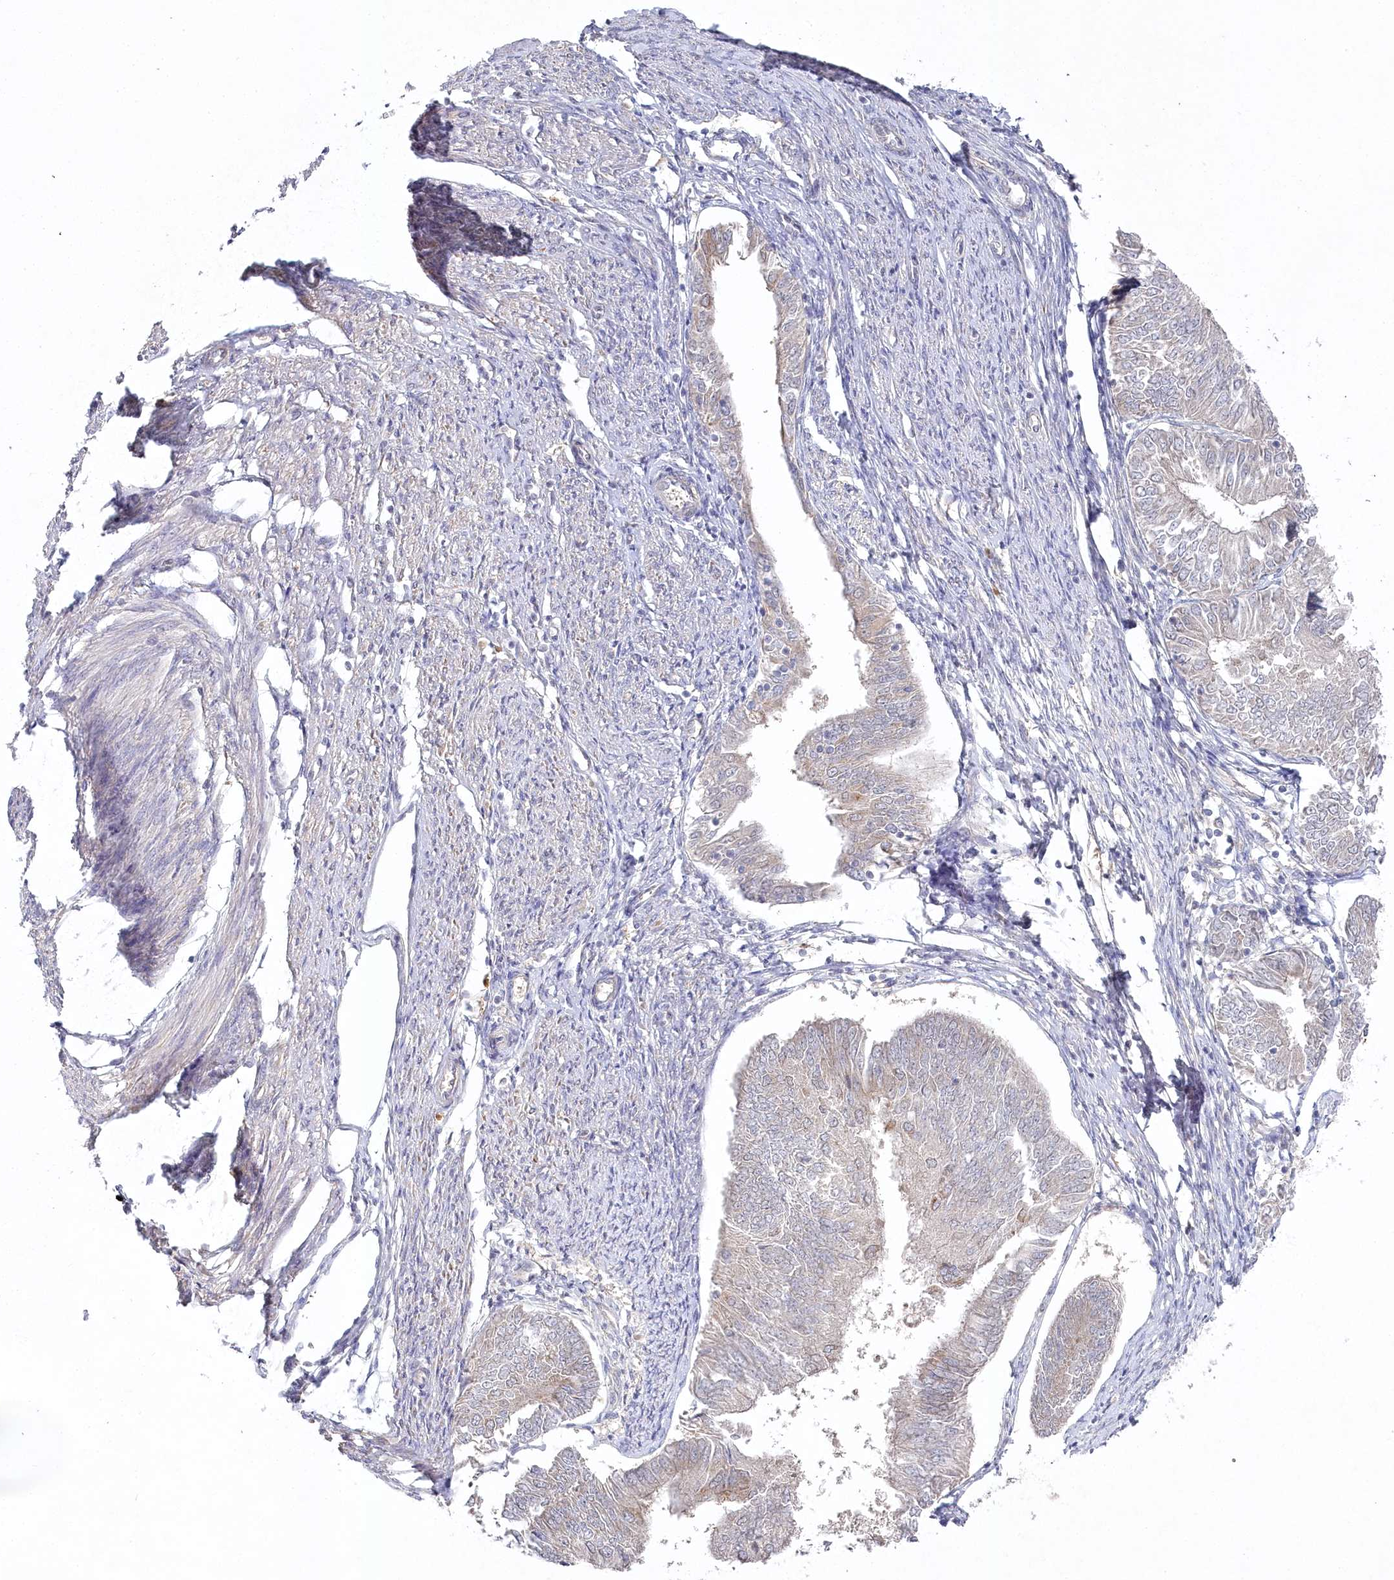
{"staining": {"intensity": "negative", "quantity": "none", "location": "none"}, "tissue": "endometrial cancer", "cell_type": "Tumor cells", "image_type": "cancer", "snomed": [{"axis": "morphology", "description": "Adenocarcinoma, NOS"}, {"axis": "topography", "description": "Endometrium"}], "caption": "The IHC histopathology image has no significant staining in tumor cells of endometrial cancer tissue.", "gene": "AAMDC", "patient": {"sex": "female", "age": 58}}